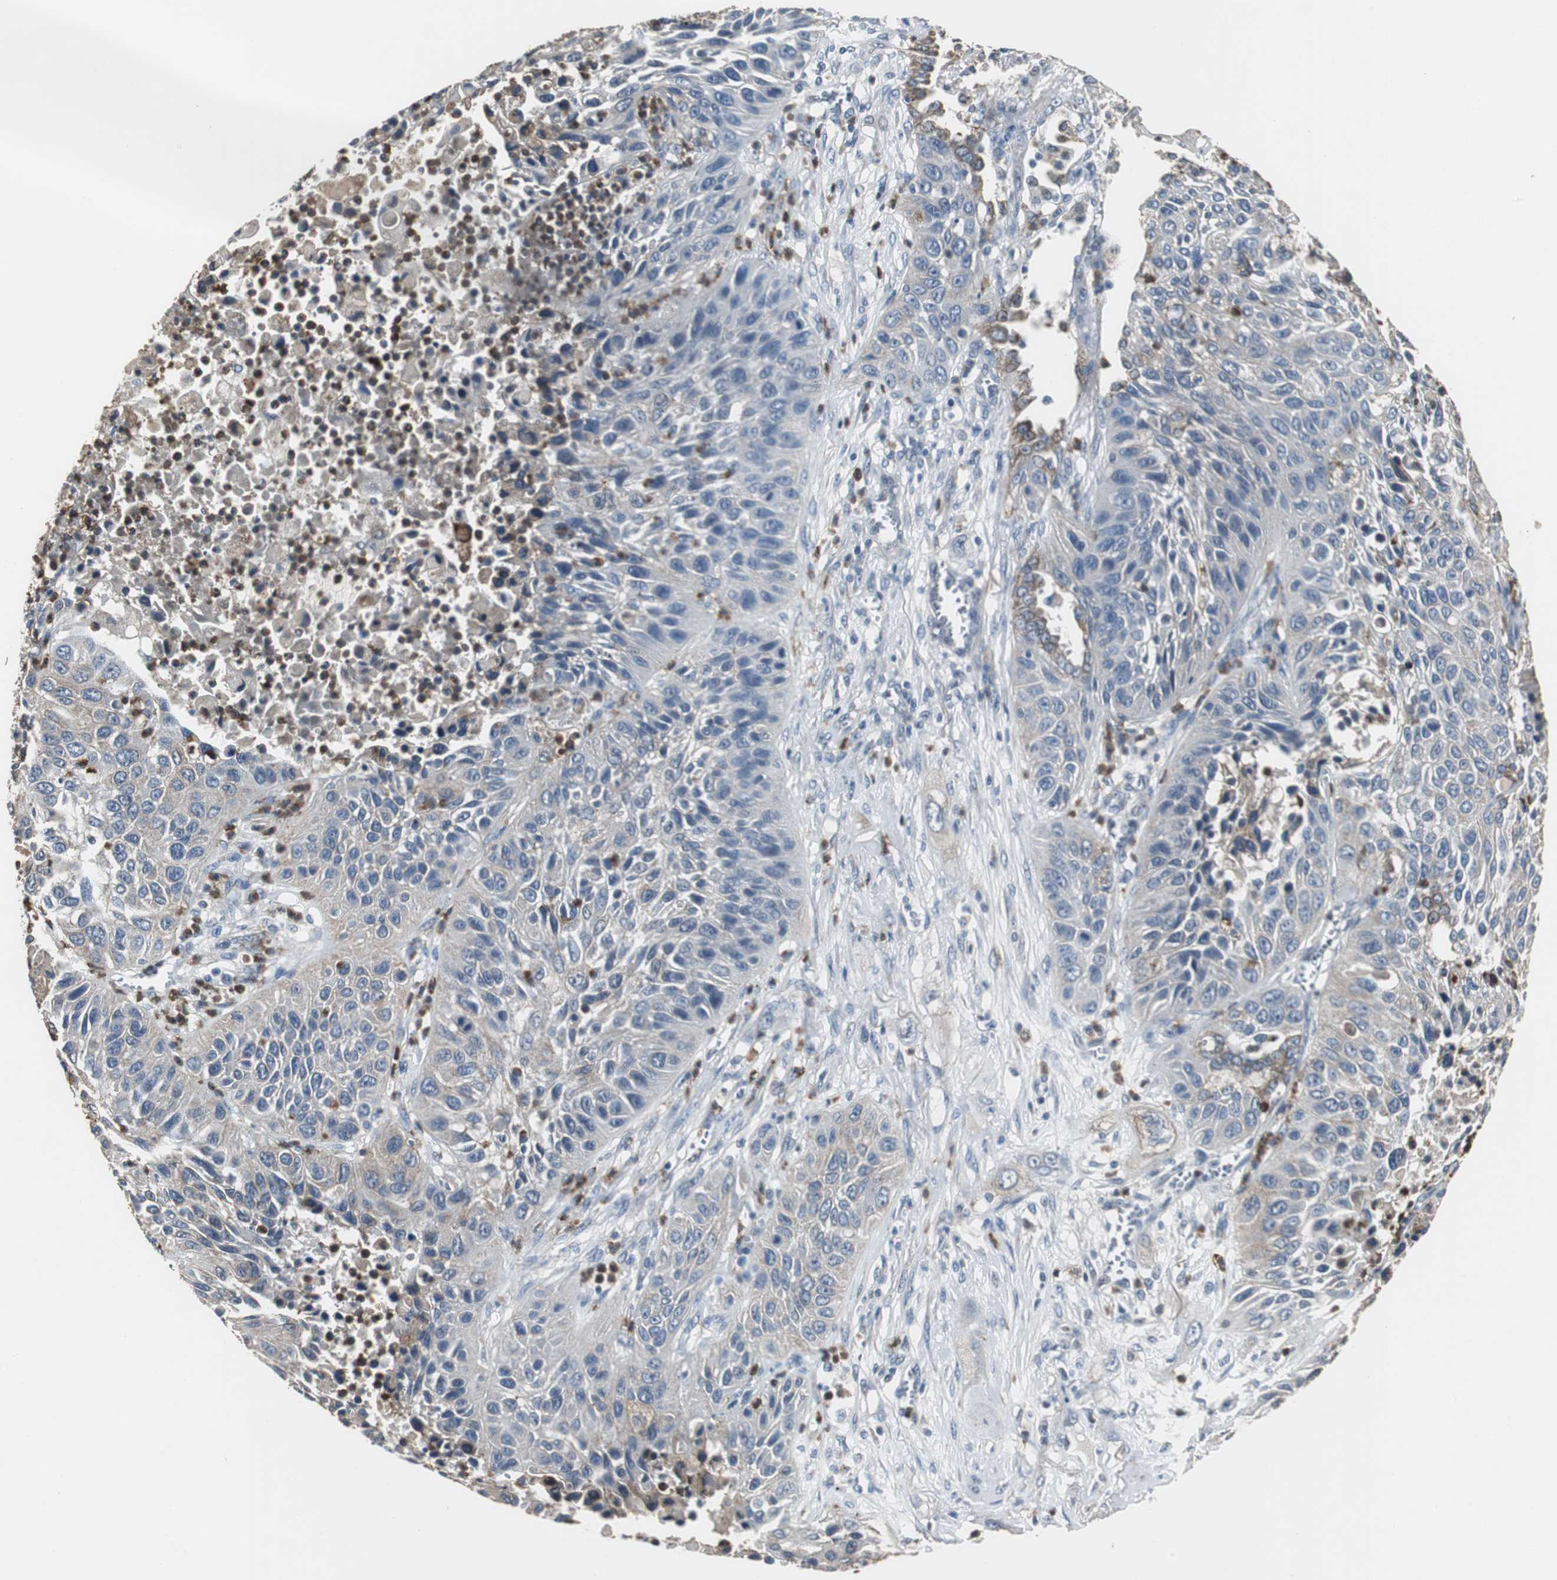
{"staining": {"intensity": "moderate", "quantity": "25%-75%", "location": "cytoplasmic/membranous"}, "tissue": "lung cancer", "cell_type": "Tumor cells", "image_type": "cancer", "snomed": [{"axis": "morphology", "description": "Squamous cell carcinoma, NOS"}, {"axis": "topography", "description": "Lung"}], "caption": "Tumor cells display medium levels of moderate cytoplasmic/membranous expression in about 25%-75% of cells in human lung cancer.", "gene": "JTB", "patient": {"sex": "female", "age": 76}}